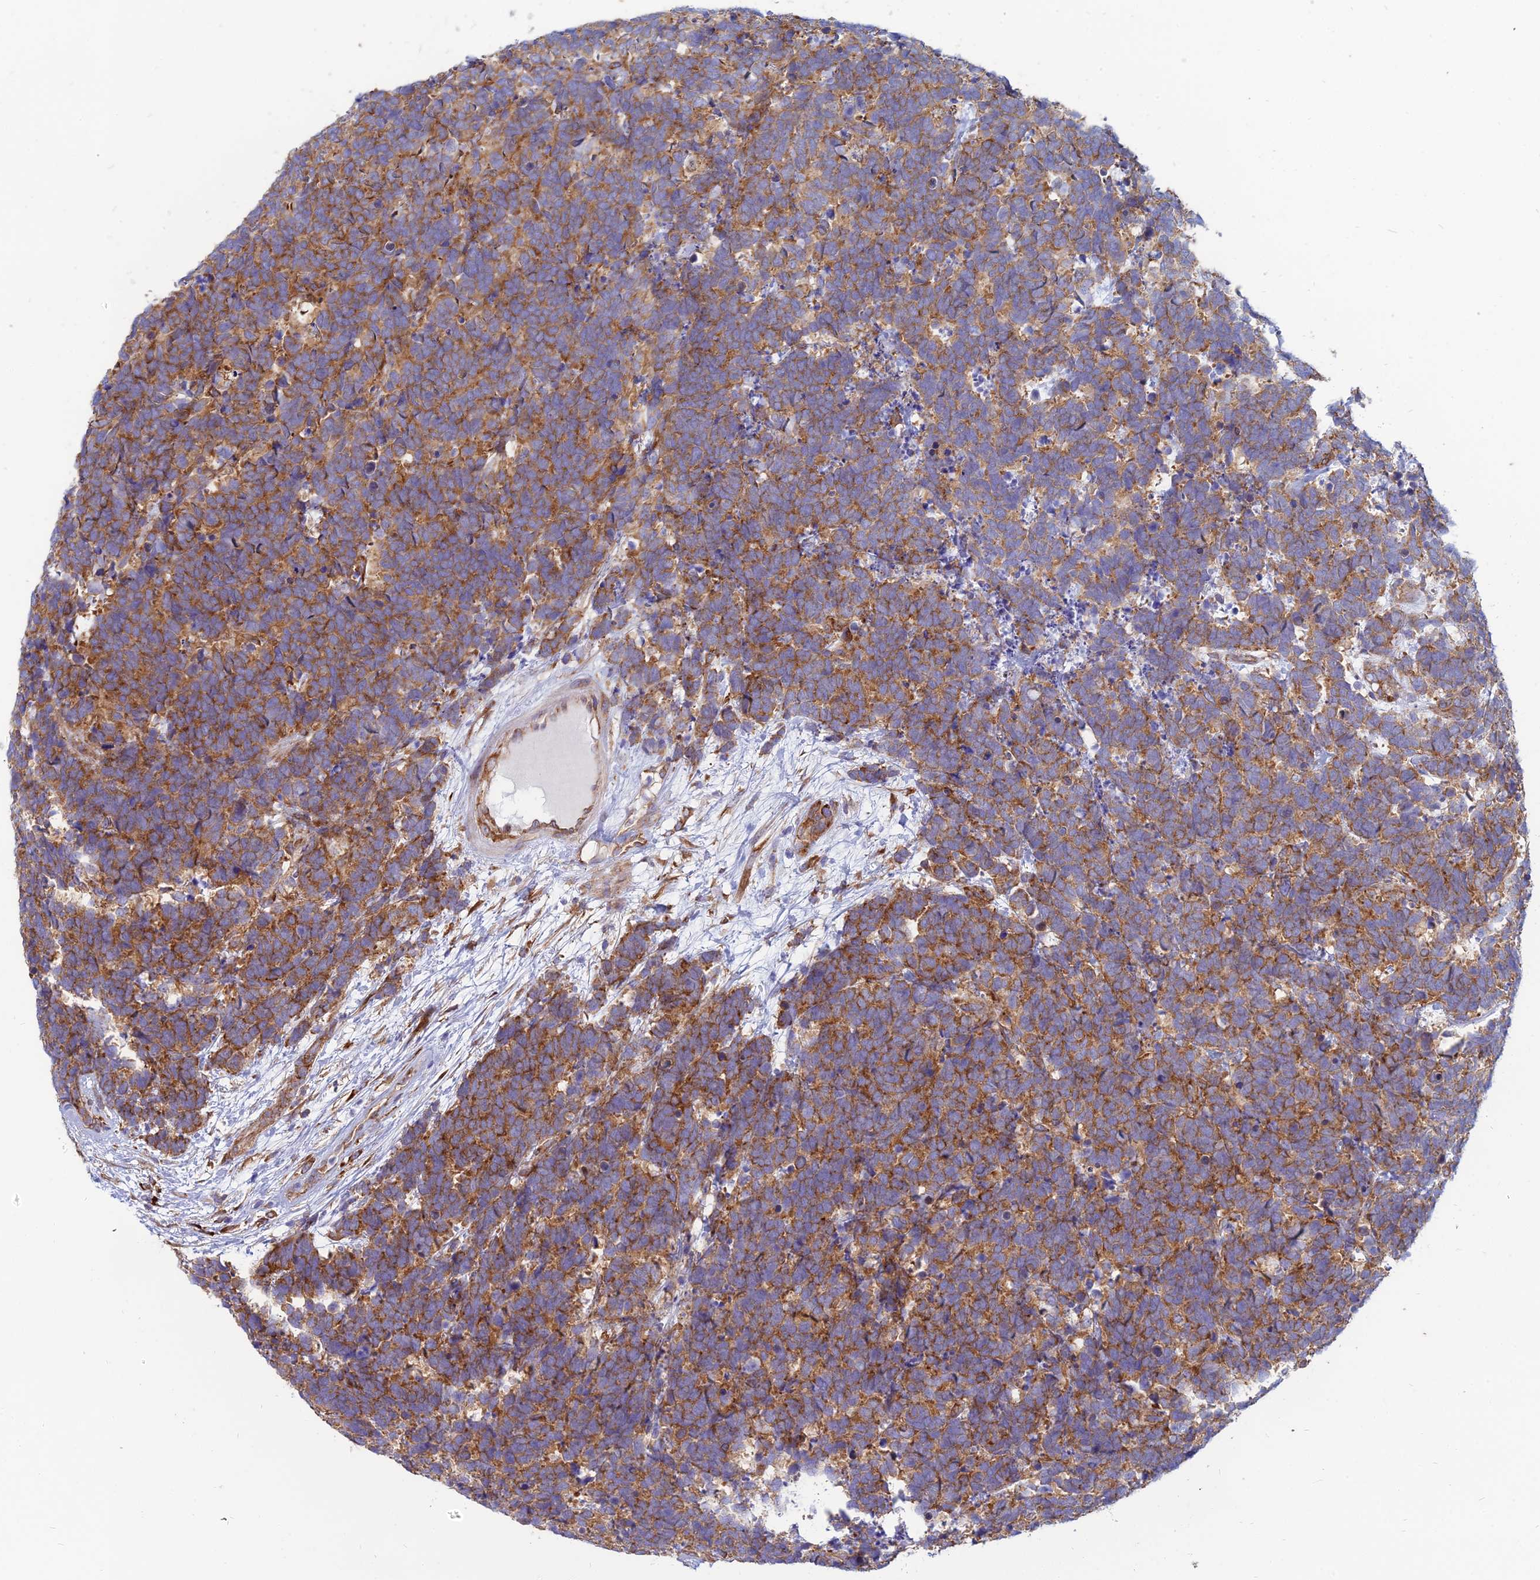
{"staining": {"intensity": "strong", "quantity": ">75%", "location": "cytoplasmic/membranous"}, "tissue": "carcinoid", "cell_type": "Tumor cells", "image_type": "cancer", "snomed": [{"axis": "morphology", "description": "Carcinoma, NOS"}, {"axis": "morphology", "description": "Carcinoid, malignant, NOS"}, {"axis": "topography", "description": "Urinary bladder"}], "caption": "Human carcinoid stained for a protein (brown) exhibits strong cytoplasmic/membranous positive staining in about >75% of tumor cells.", "gene": "TXLNA", "patient": {"sex": "male", "age": 57}}